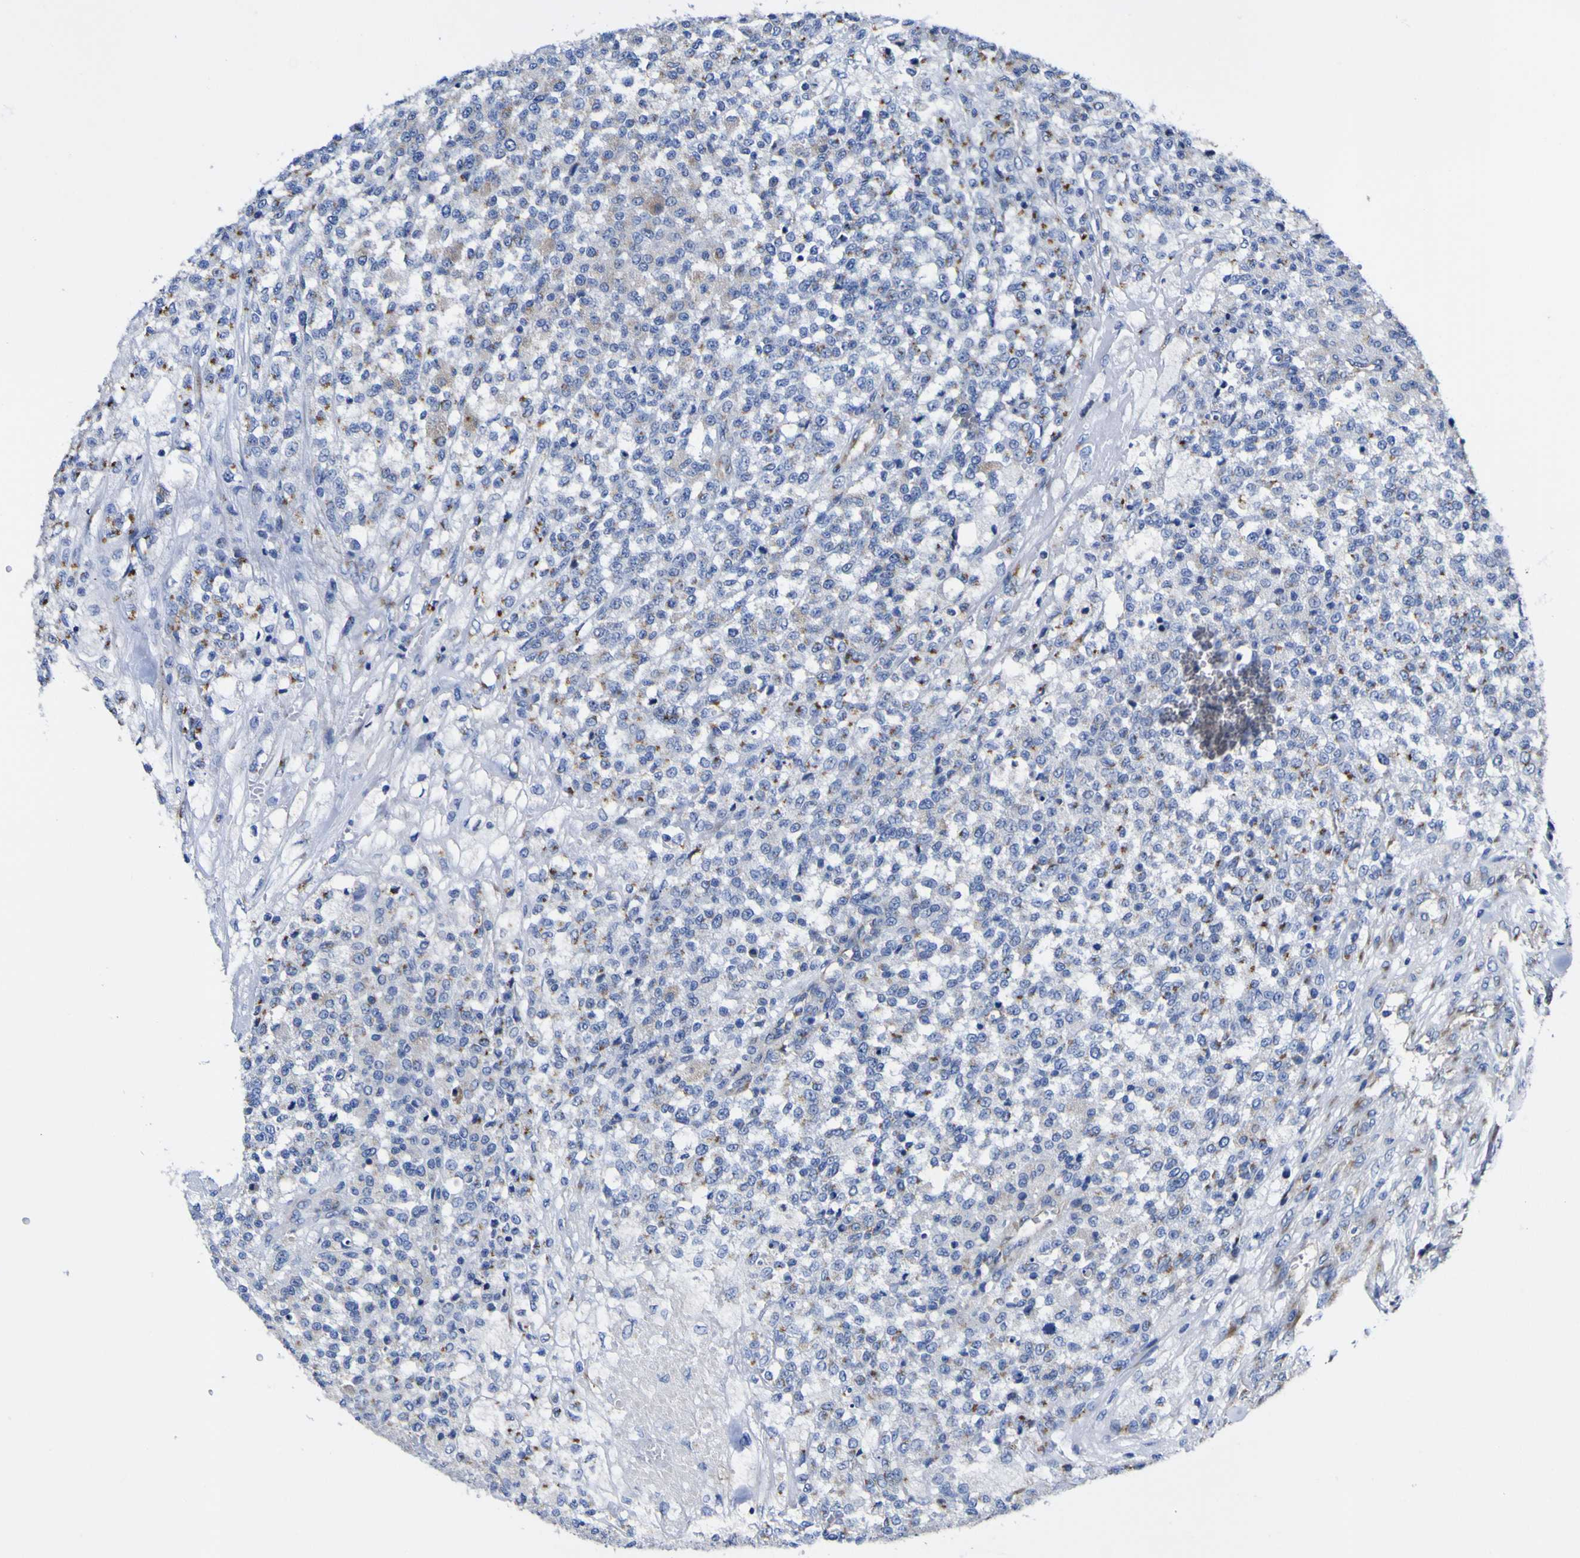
{"staining": {"intensity": "moderate", "quantity": "25%-75%", "location": "cytoplasmic/membranous"}, "tissue": "testis cancer", "cell_type": "Tumor cells", "image_type": "cancer", "snomed": [{"axis": "morphology", "description": "Seminoma, NOS"}, {"axis": "topography", "description": "Testis"}], "caption": "Immunohistochemistry (DAB (3,3'-diaminobenzidine)) staining of human testis seminoma displays moderate cytoplasmic/membranous protein positivity in about 25%-75% of tumor cells. (DAB IHC, brown staining for protein, blue staining for nuclei).", "gene": "GOLM1", "patient": {"sex": "male", "age": 59}}